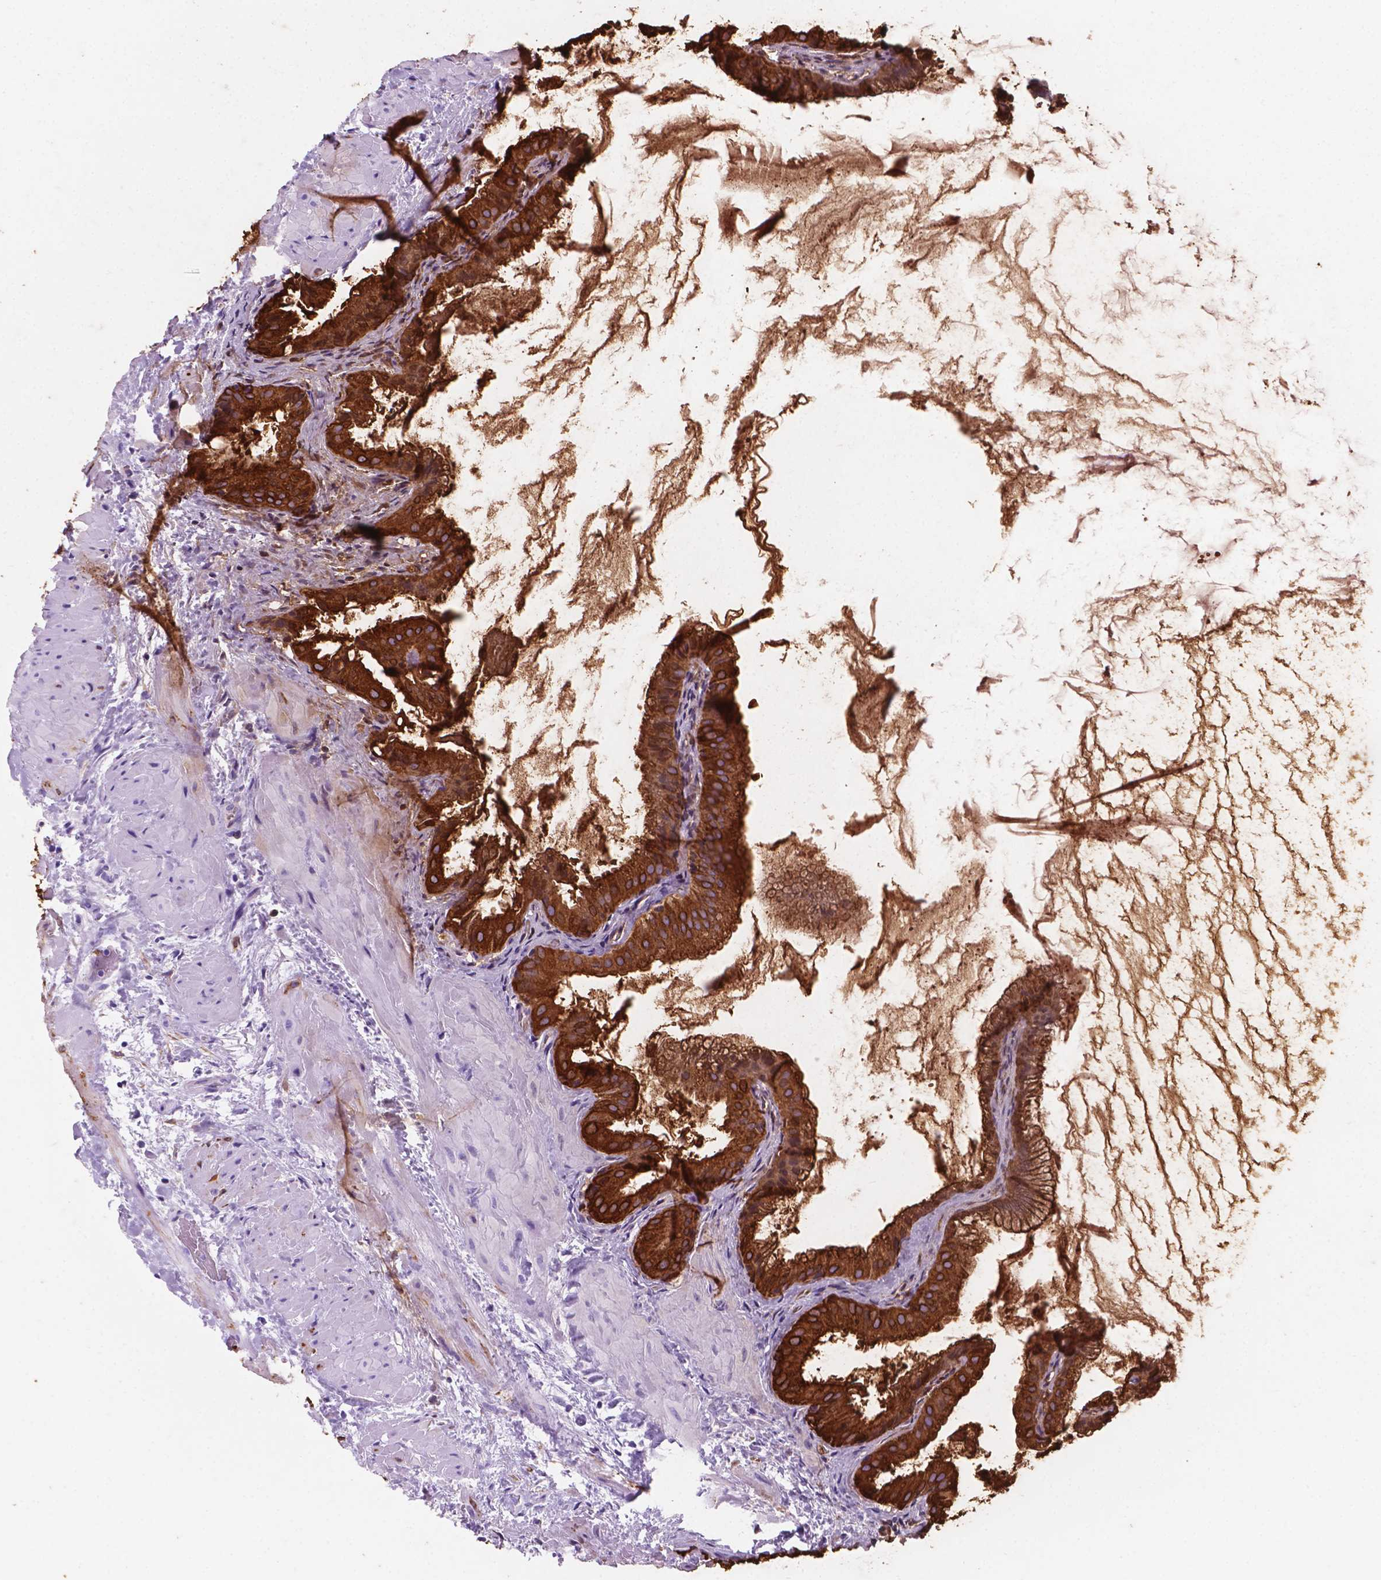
{"staining": {"intensity": "strong", "quantity": ">75%", "location": "cytoplasmic/membranous"}, "tissue": "gallbladder", "cell_type": "Glandular cells", "image_type": "normal", "snomed": [{"axis": "morphology", "description": "Normal tissue, NOS"}, {"axis": "topography", "description": "Gallbladder"}], "caption": "The micrograph displays staining of unremarkable gallbladder, revealing strong cytoplasmic/membranous protein expression (brown color) within glandular cells. The staining was performed using DAB (3,3'-diaminobenzidine), with brown indicating positive protein expression. Nuclei are stained blue with hematoxylin.", "gene": "MACF1", "patient": {"sex": "male", "age": 70}}